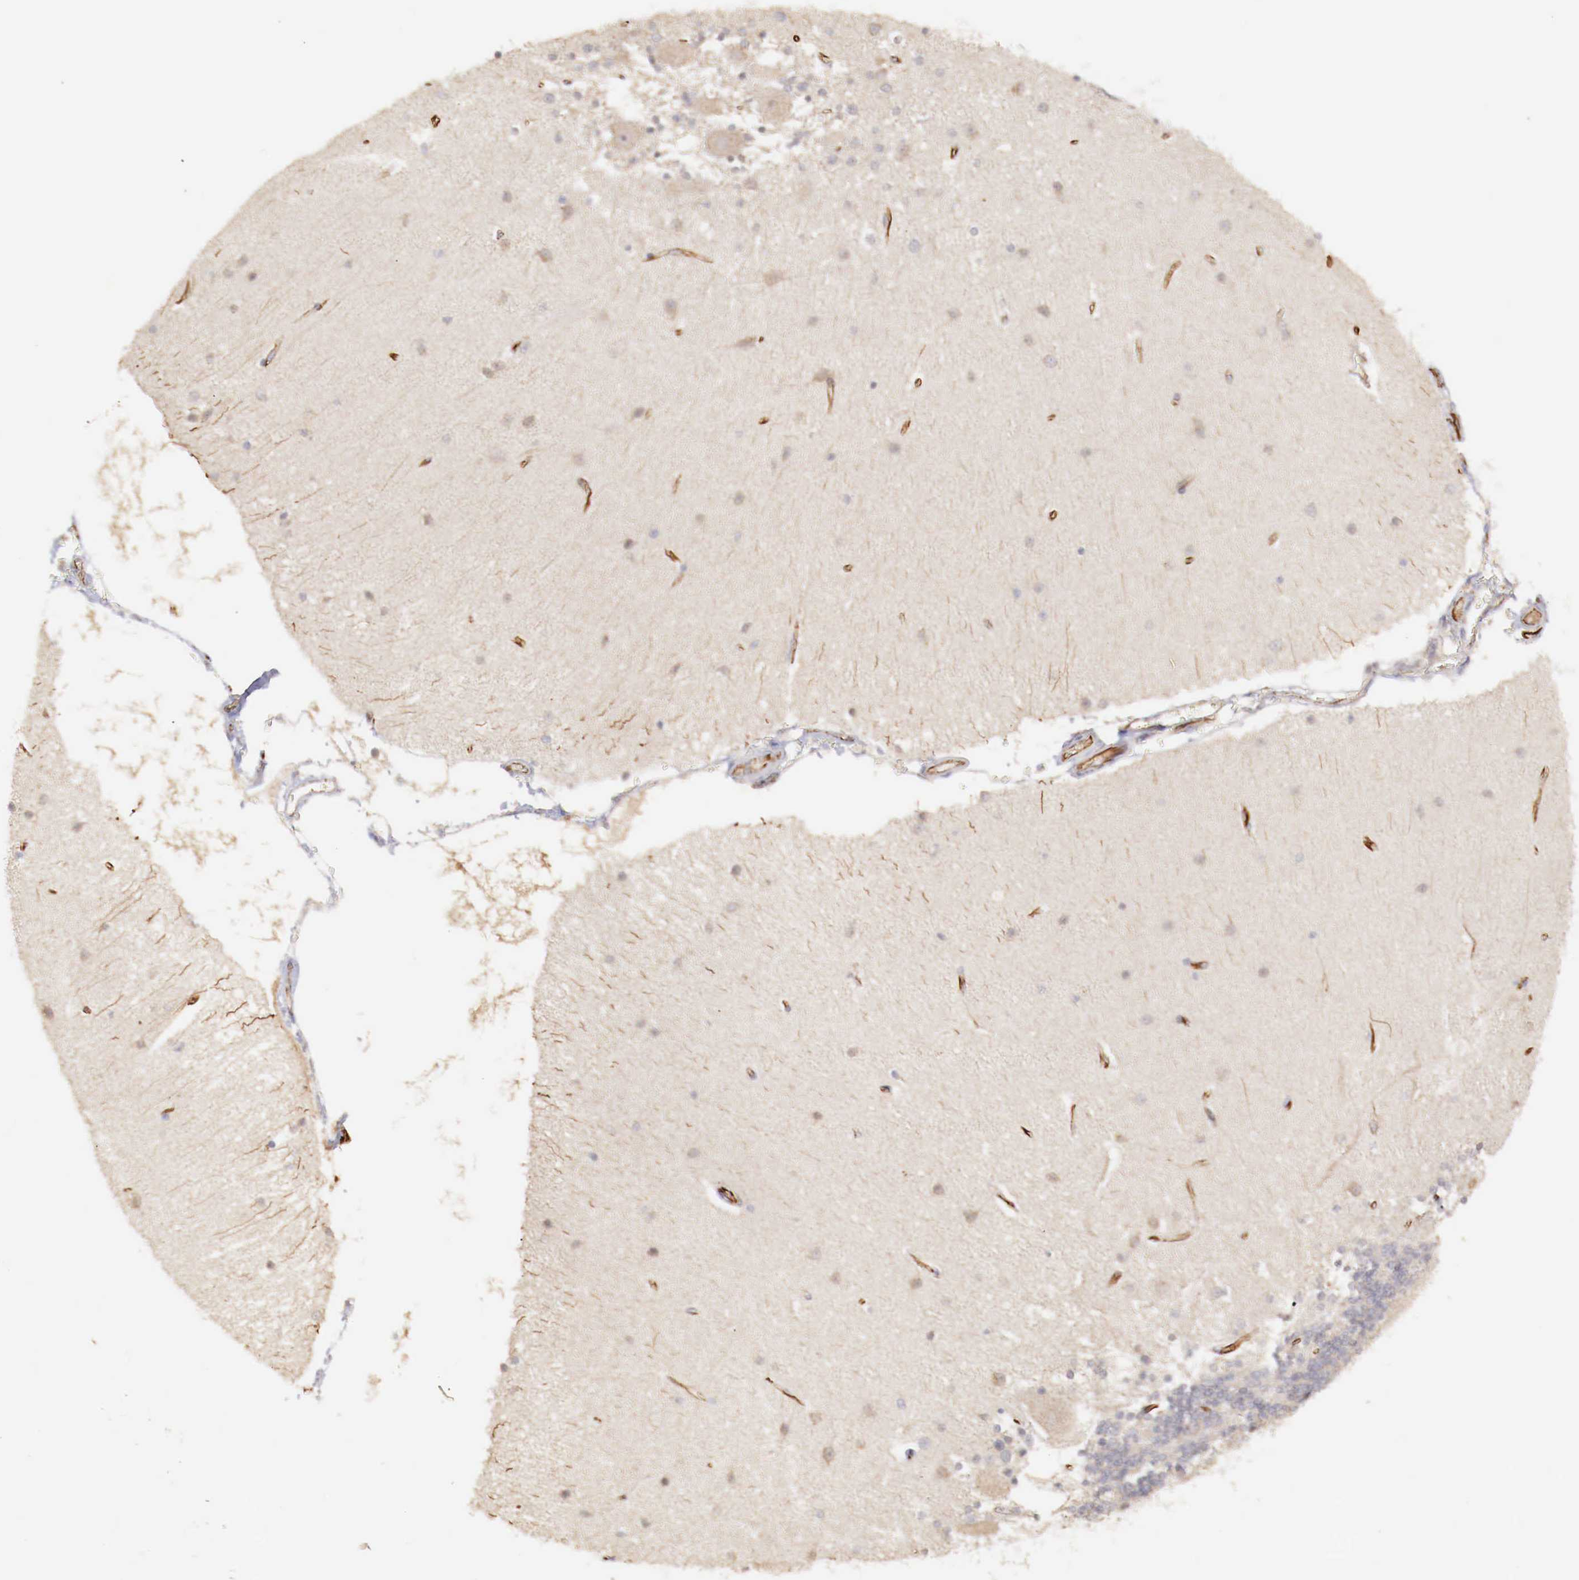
{"staining": {"intensity": "negative", "quantity": "none", "location": "none"}, "tissue": "cerebellum", "cell_type": "Cells in granular layer", "image_type": "normal", "snomed": [{"axis": "morphology", "description": "Normal tissue, NOS"}, {"axis": "topography", "description": "Cerebellum"}], "caption": "High magnification brightfield microscopy of unremarkable cerebellum stained with DAB (brown) and counterstained with hematoxylin (blue): cells in granular layer show no significant expression. (Brightfield microscopy of DAB IHC at high magnification).", "gene": "WT1", "patient": {"sex": "female", "age": 54}}